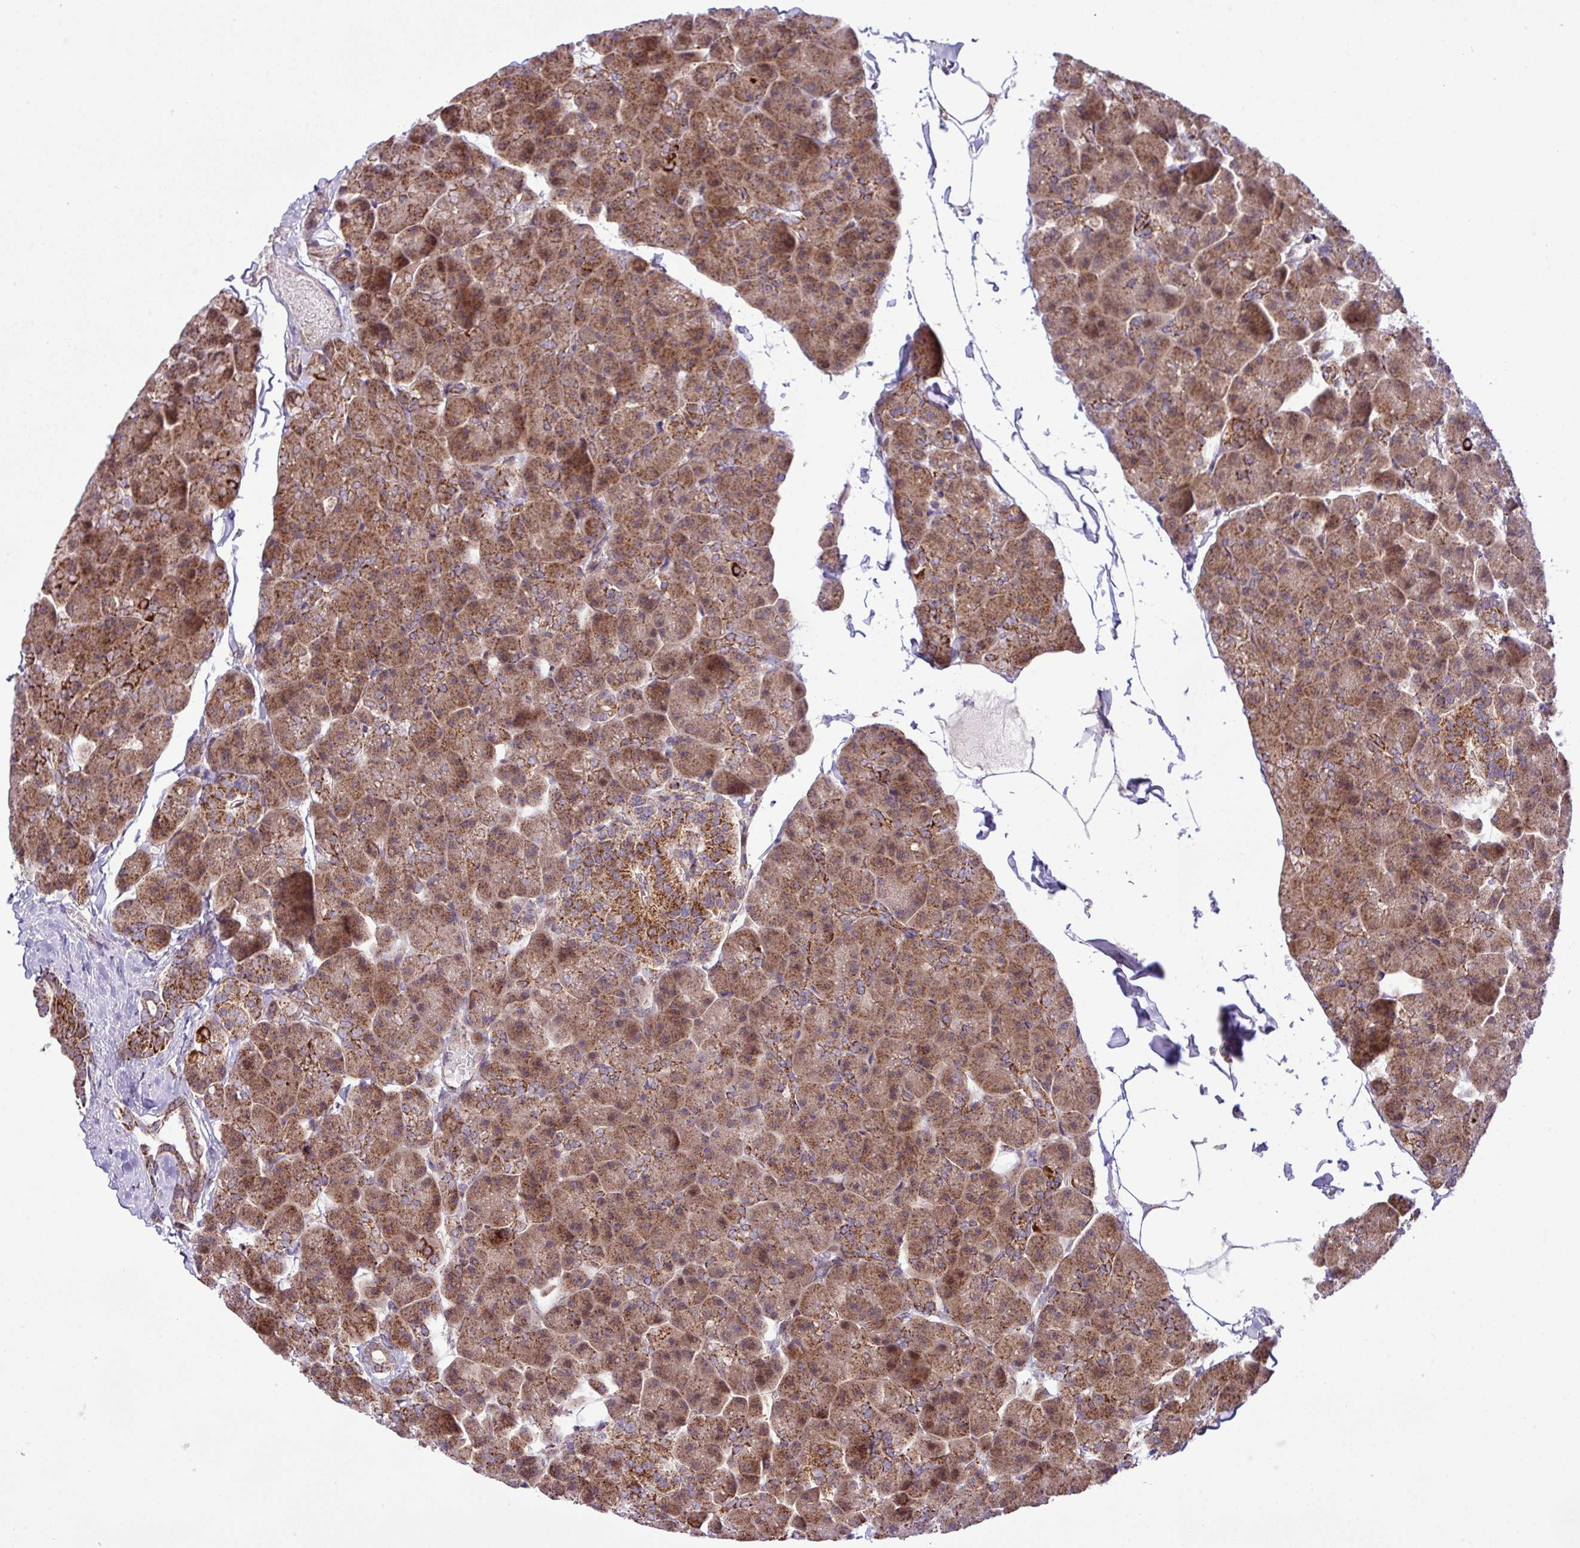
{"staining": {"intensity": "strong", "quantity": ">75%", "location": "cytoplasmic/membranous"}, "tissue": "pancreas", "cell_type": "Exocrine glandular cells", "image_type": "normal", "snomed": [{"axis": "morphology", "description": "Normal tissue, NOS"}, {"axis": "topography", "description": "Pancreas"}], "caption": "Immunohistochemistry (IHC) histopathology image of normal human pancreas stained for a protein (brown), which reveals high levels of strong cytoplasmic/membranous positivity in about >75% of exocrine glandular cells.", "gene": "B3GNT9", "patient": {"sex": "male", "age": 35}}